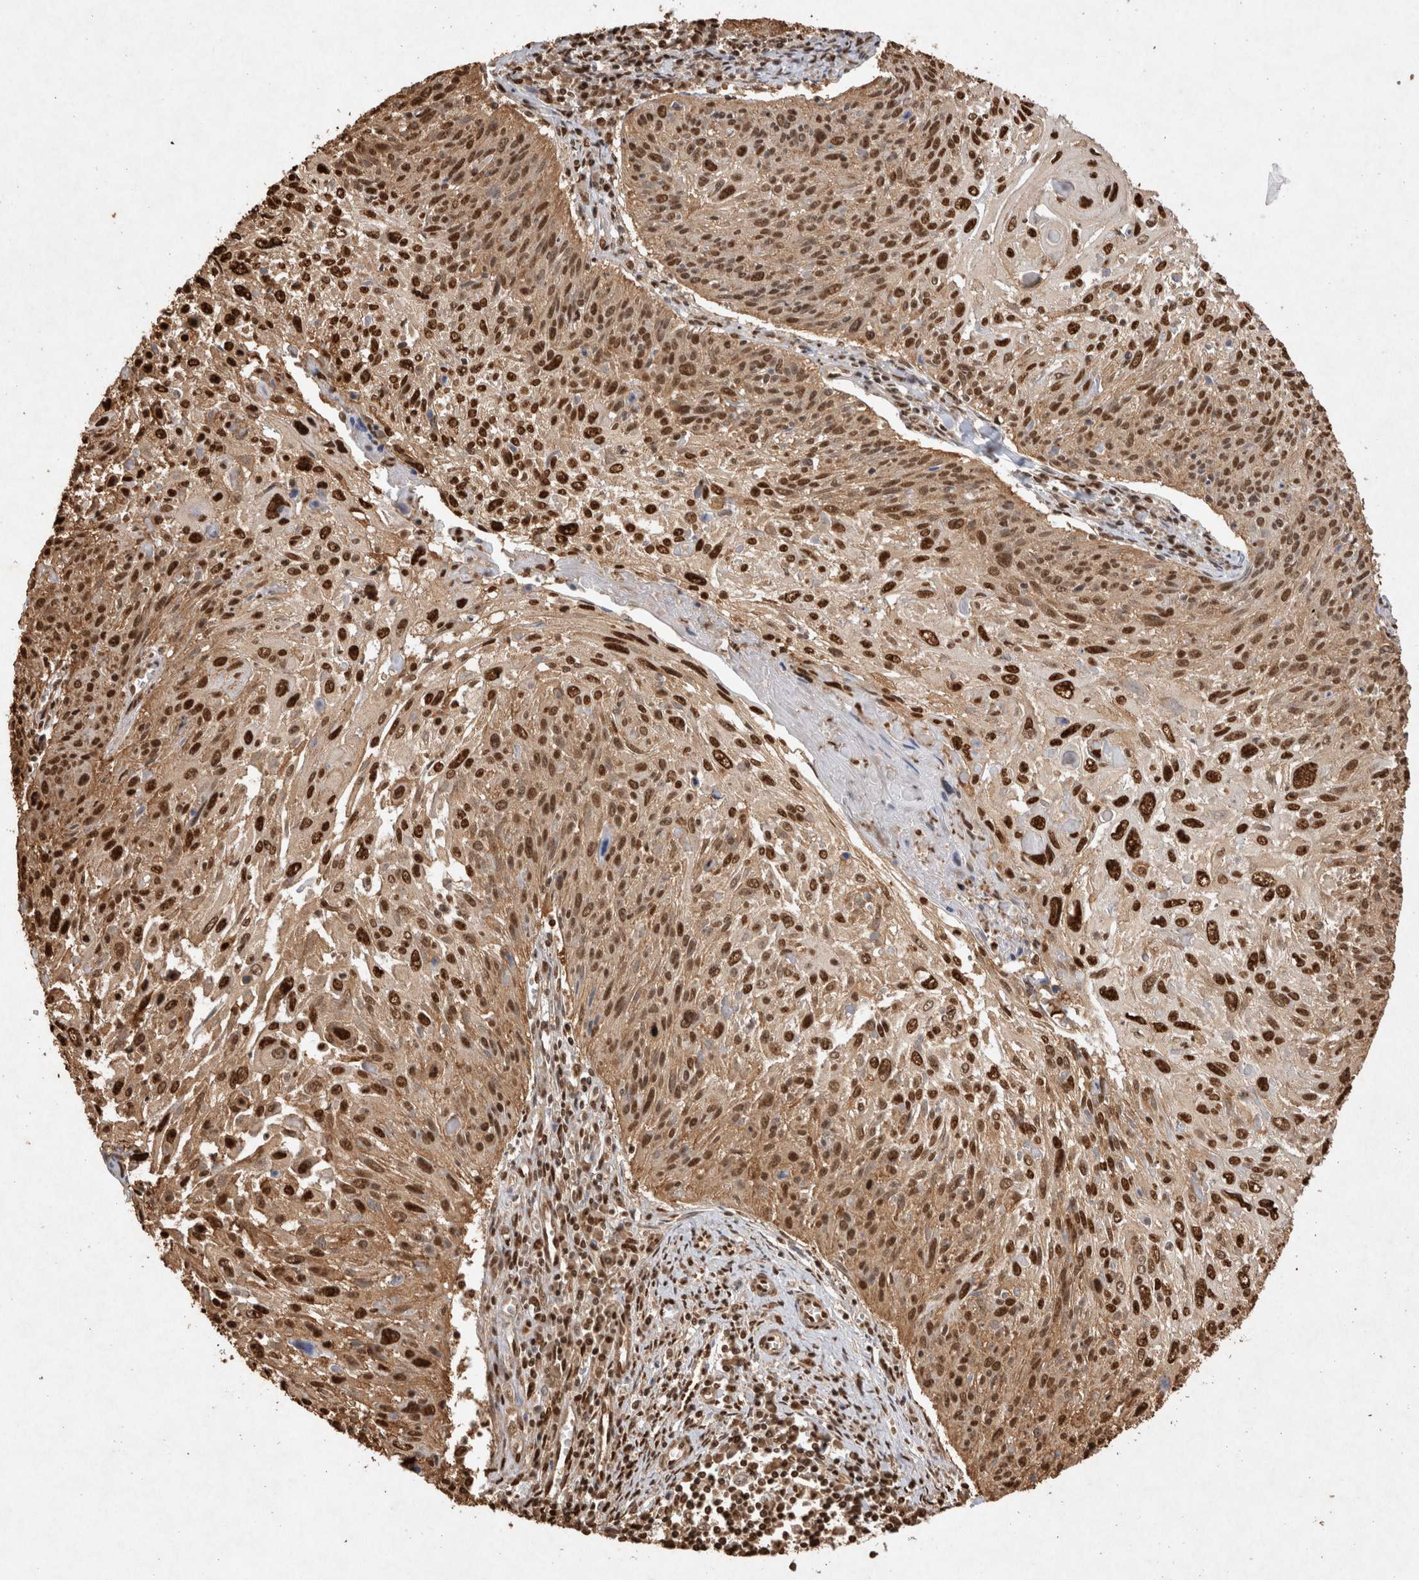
{"staining": {"intensity": "strong", "quantity": ">75%", "location": "cytoplasmic/membranous,nuclear"}, "tissue": "cervical cancer", "cell_type": "Tumor cells", "image_type": "cancer", "snomed": [{"axis": "morphology", "description": "Squamous cell carcinoma, NOS"}, {"axis": "topography", "description": "Cervix"}], "caption": "Cervical cancer (squamous cell carcinoma) stained with a brown dye exhibits strong cytoplasmic/membranous and nuclear positive expression in approximately >75% of tumor cells.", "gene": "HDGF", "patient": {"sex": "female", "age": 51}}